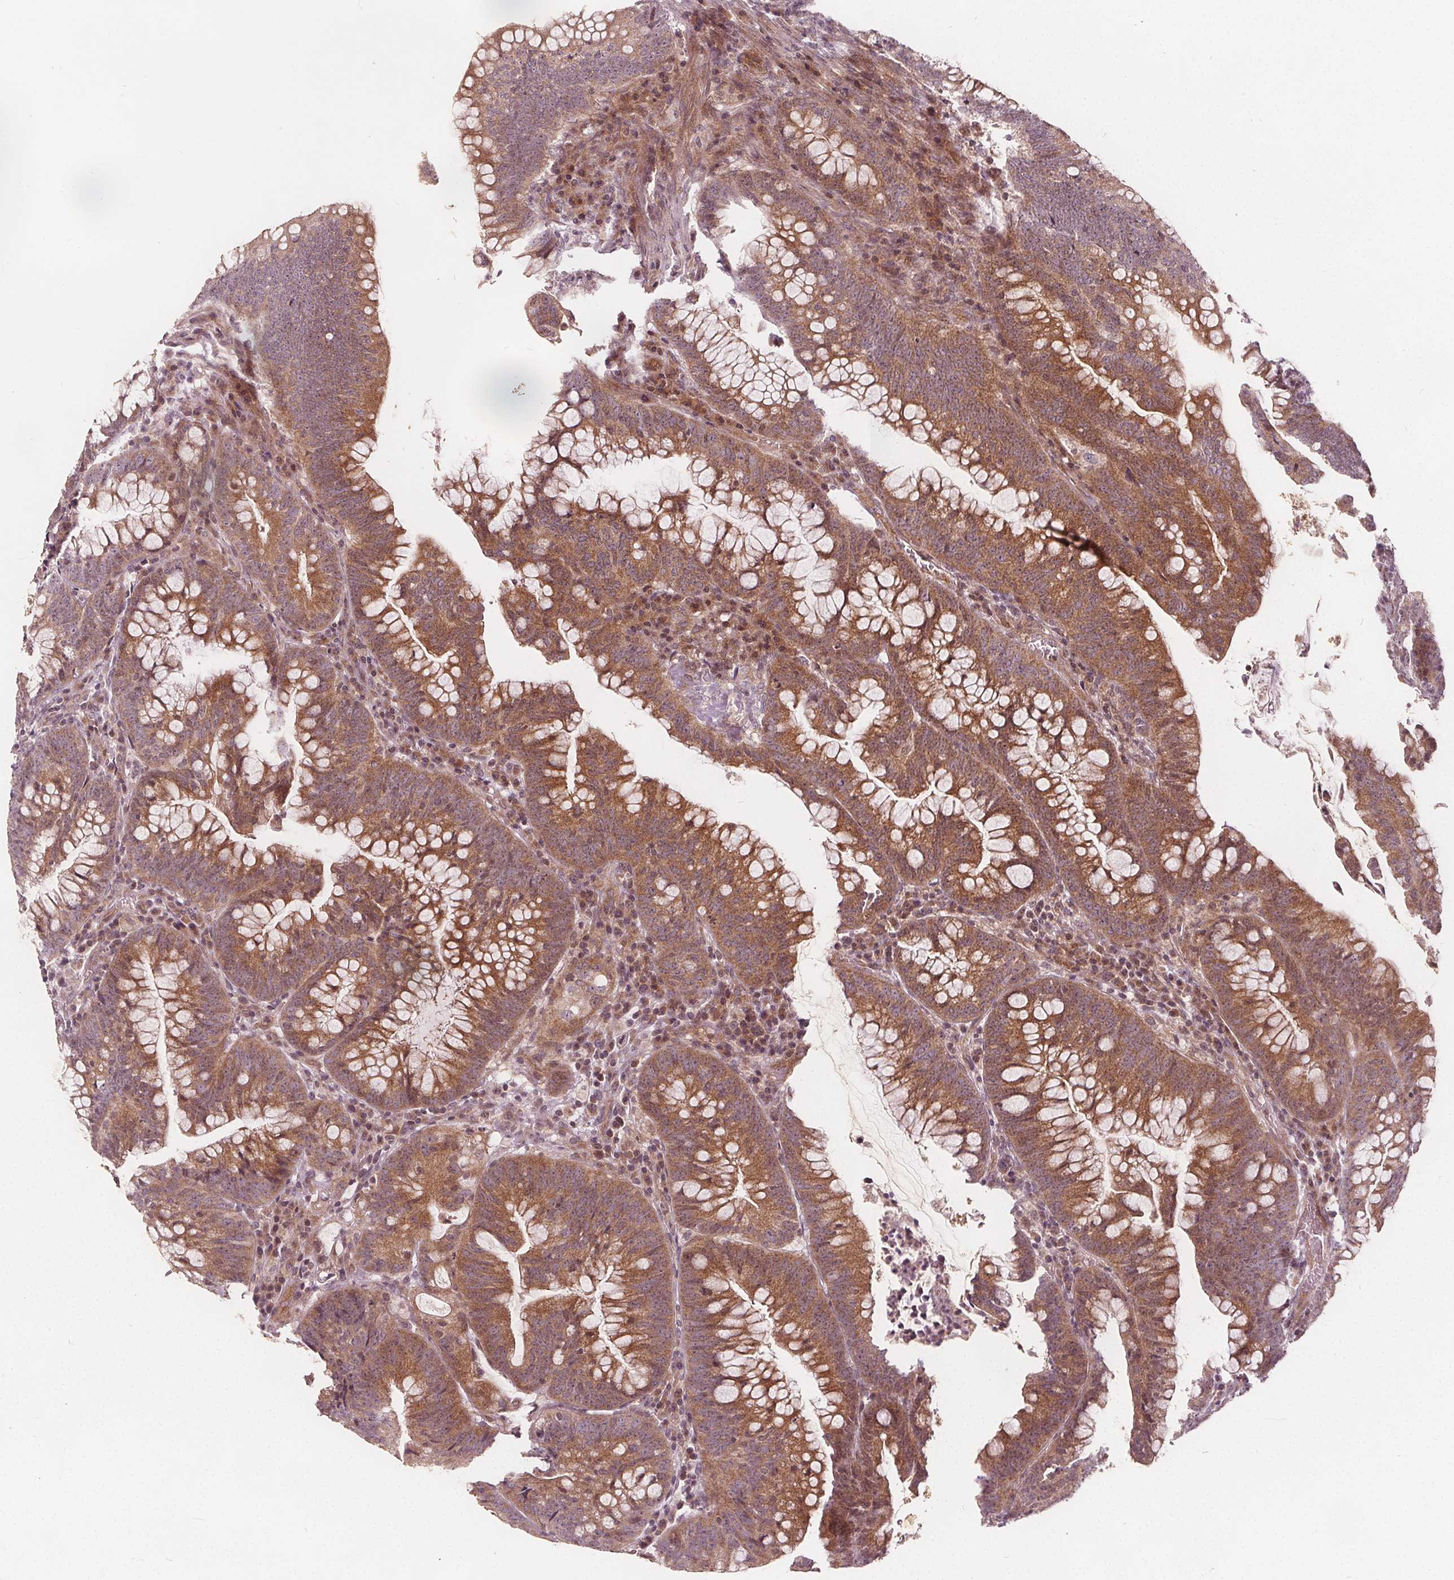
{"staining": {"intensity": "moderate", "quantity": ">75%", "location": "cytoplasmic/membranous"}, "tissue": "colorectal cancer", "cell_type": "Tumor cells", "image_type": "cancer", "snomed": [{"axis": "morphology", "description": "Adenocarcinoma, NOS"}, {"axis": "topography", "description": "Colon"}], "caption": "Colorectal cancer (adenocarcinoma) tissue reveals moderate cytoplasmic/membranous expression in approximately >75% of tumor cells, visualized by immunohistochemistry. (IHC, brightfield microscopy, high magnification).", "gene": "PTPRT", "patient": {"sex": "male", "age": 62}}